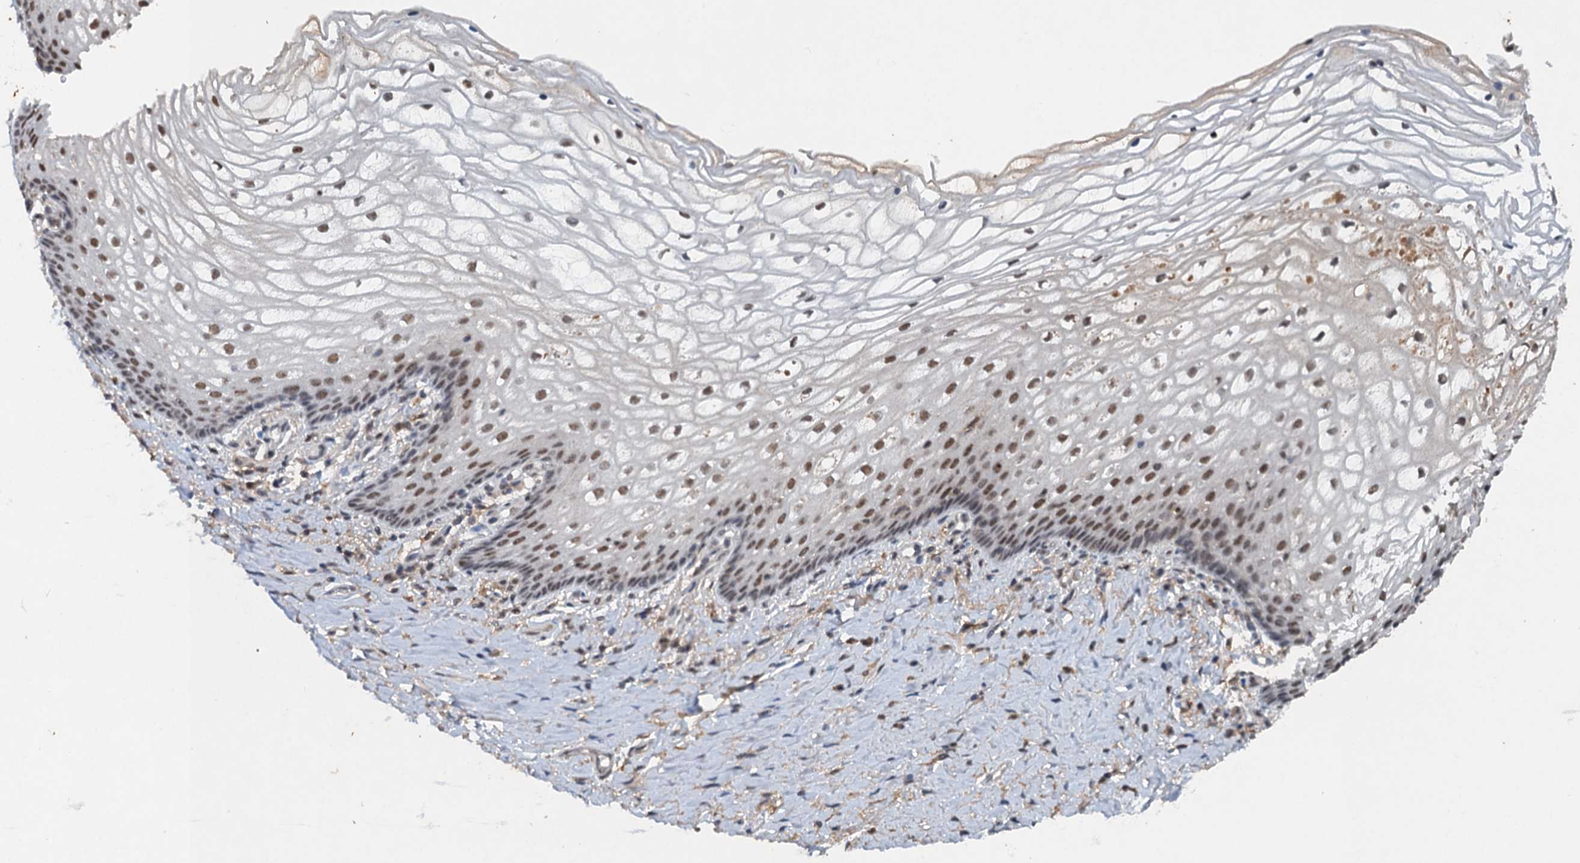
{"staining": {"intensity": "moderate", "quantity": "25%-75%", "location": "nuclear"}, "tissue": "vagina", "cell_type": "Squamous epithelial cells", "image_type": "normal", "snomed": [{"axis": "morphology", "description": "Normal tissue, NOS"}, {"axis": "topography", "description": "Vagina"}], "caption": "A medium amount of moderate nuclear expression is identified in about 25%-75% of squamous epithelial cells in unremarkable vagina. Nuclei are stained in blue.", "gene": "CSTF3", "patient": {"sex": "female", "age": 60}}